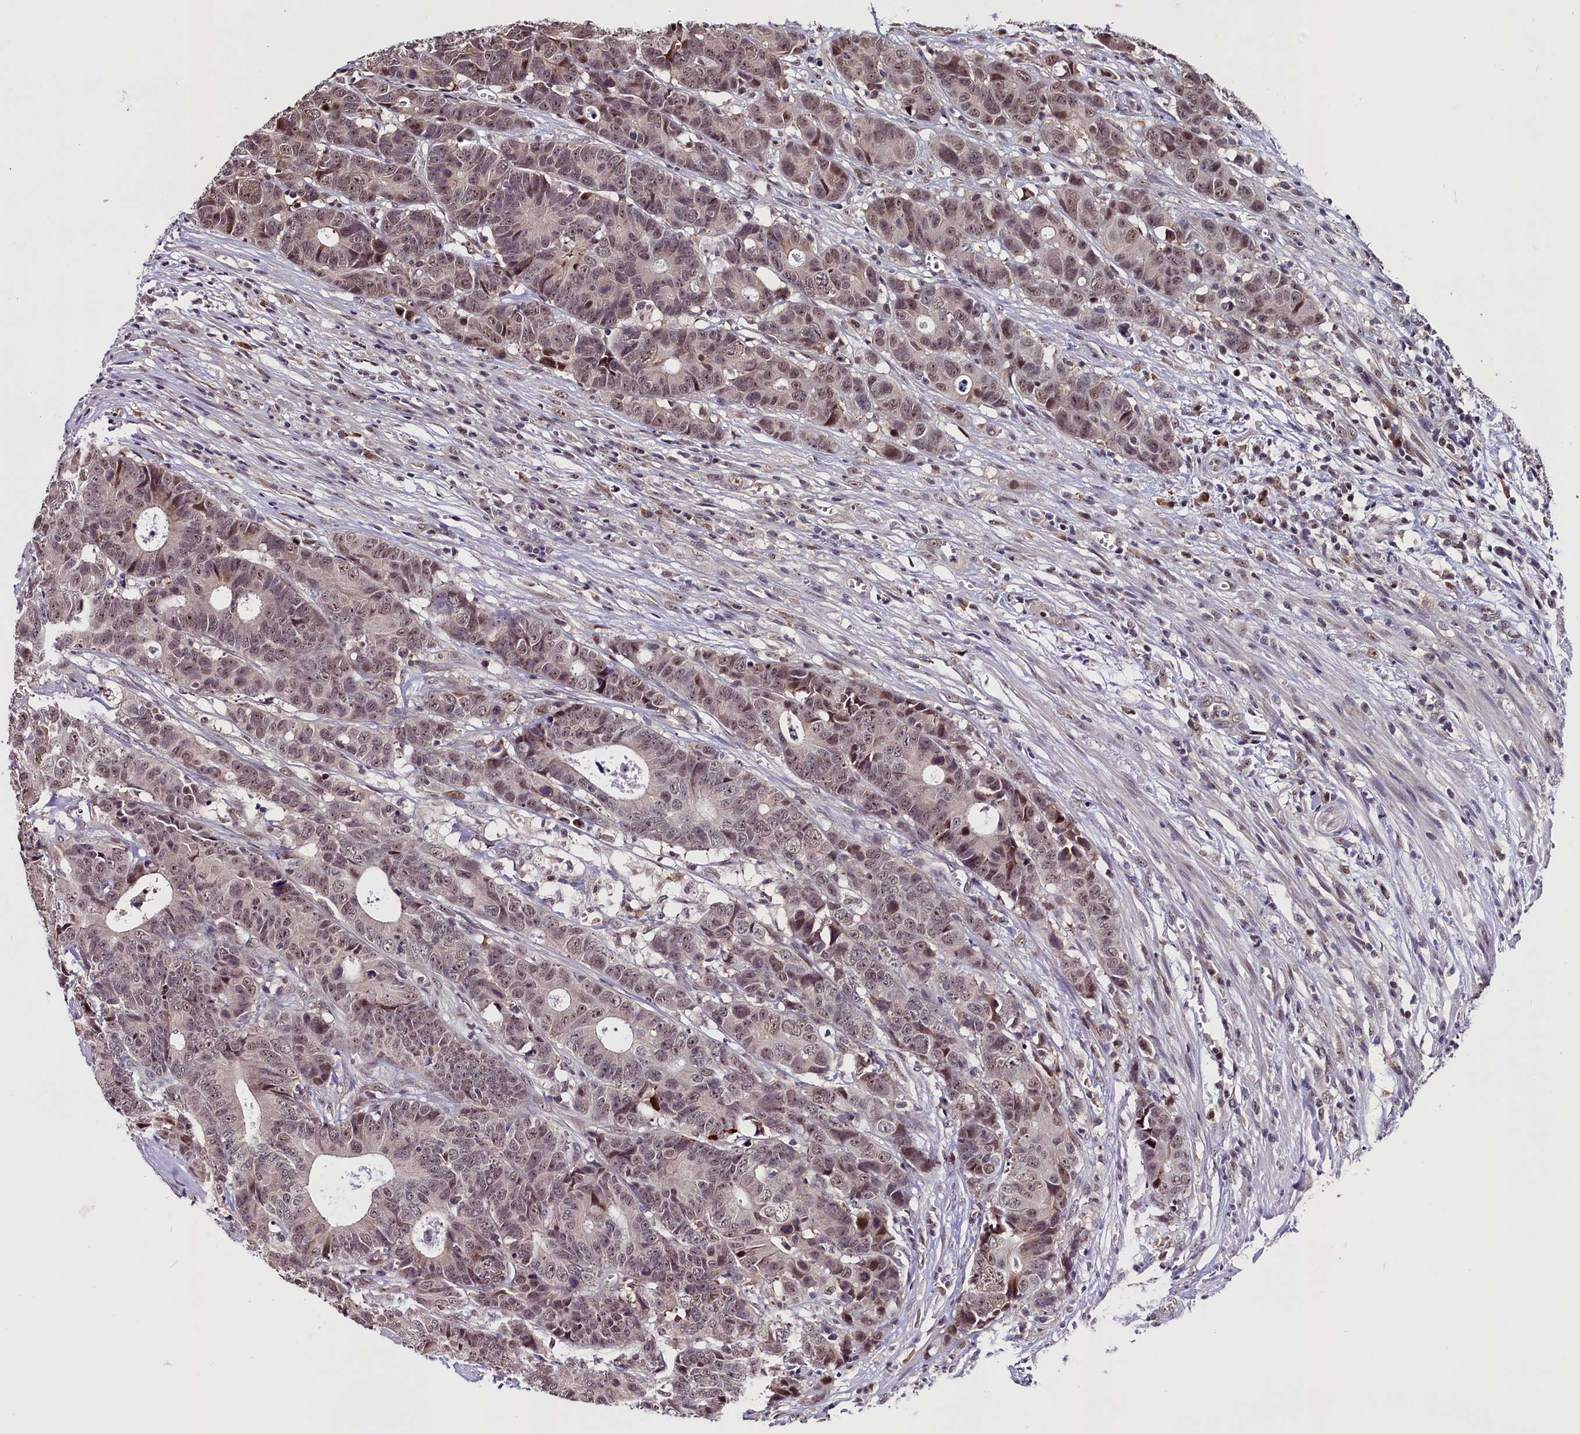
{"staining": {"intensity": "weak", "quantity": ">75%", "location": "nuclear"}, "tissue": "colorectal cancer", "cell_type": "Tumor cells", "image_type": "cancer", "snomed": [{"axis": "morphology", "description": "Adenocarcinoma, NOS"}, {"axis": "topography", "description": "Colon"}], "caption": "Weak nuclear expression for a protein is identified in about >75% of tumor cells of adenocarcinoma (colorectal) using immunohistochemistry (IHC).", "gene": "RNMT", "patient": {"sex": "female", "age": 57}}